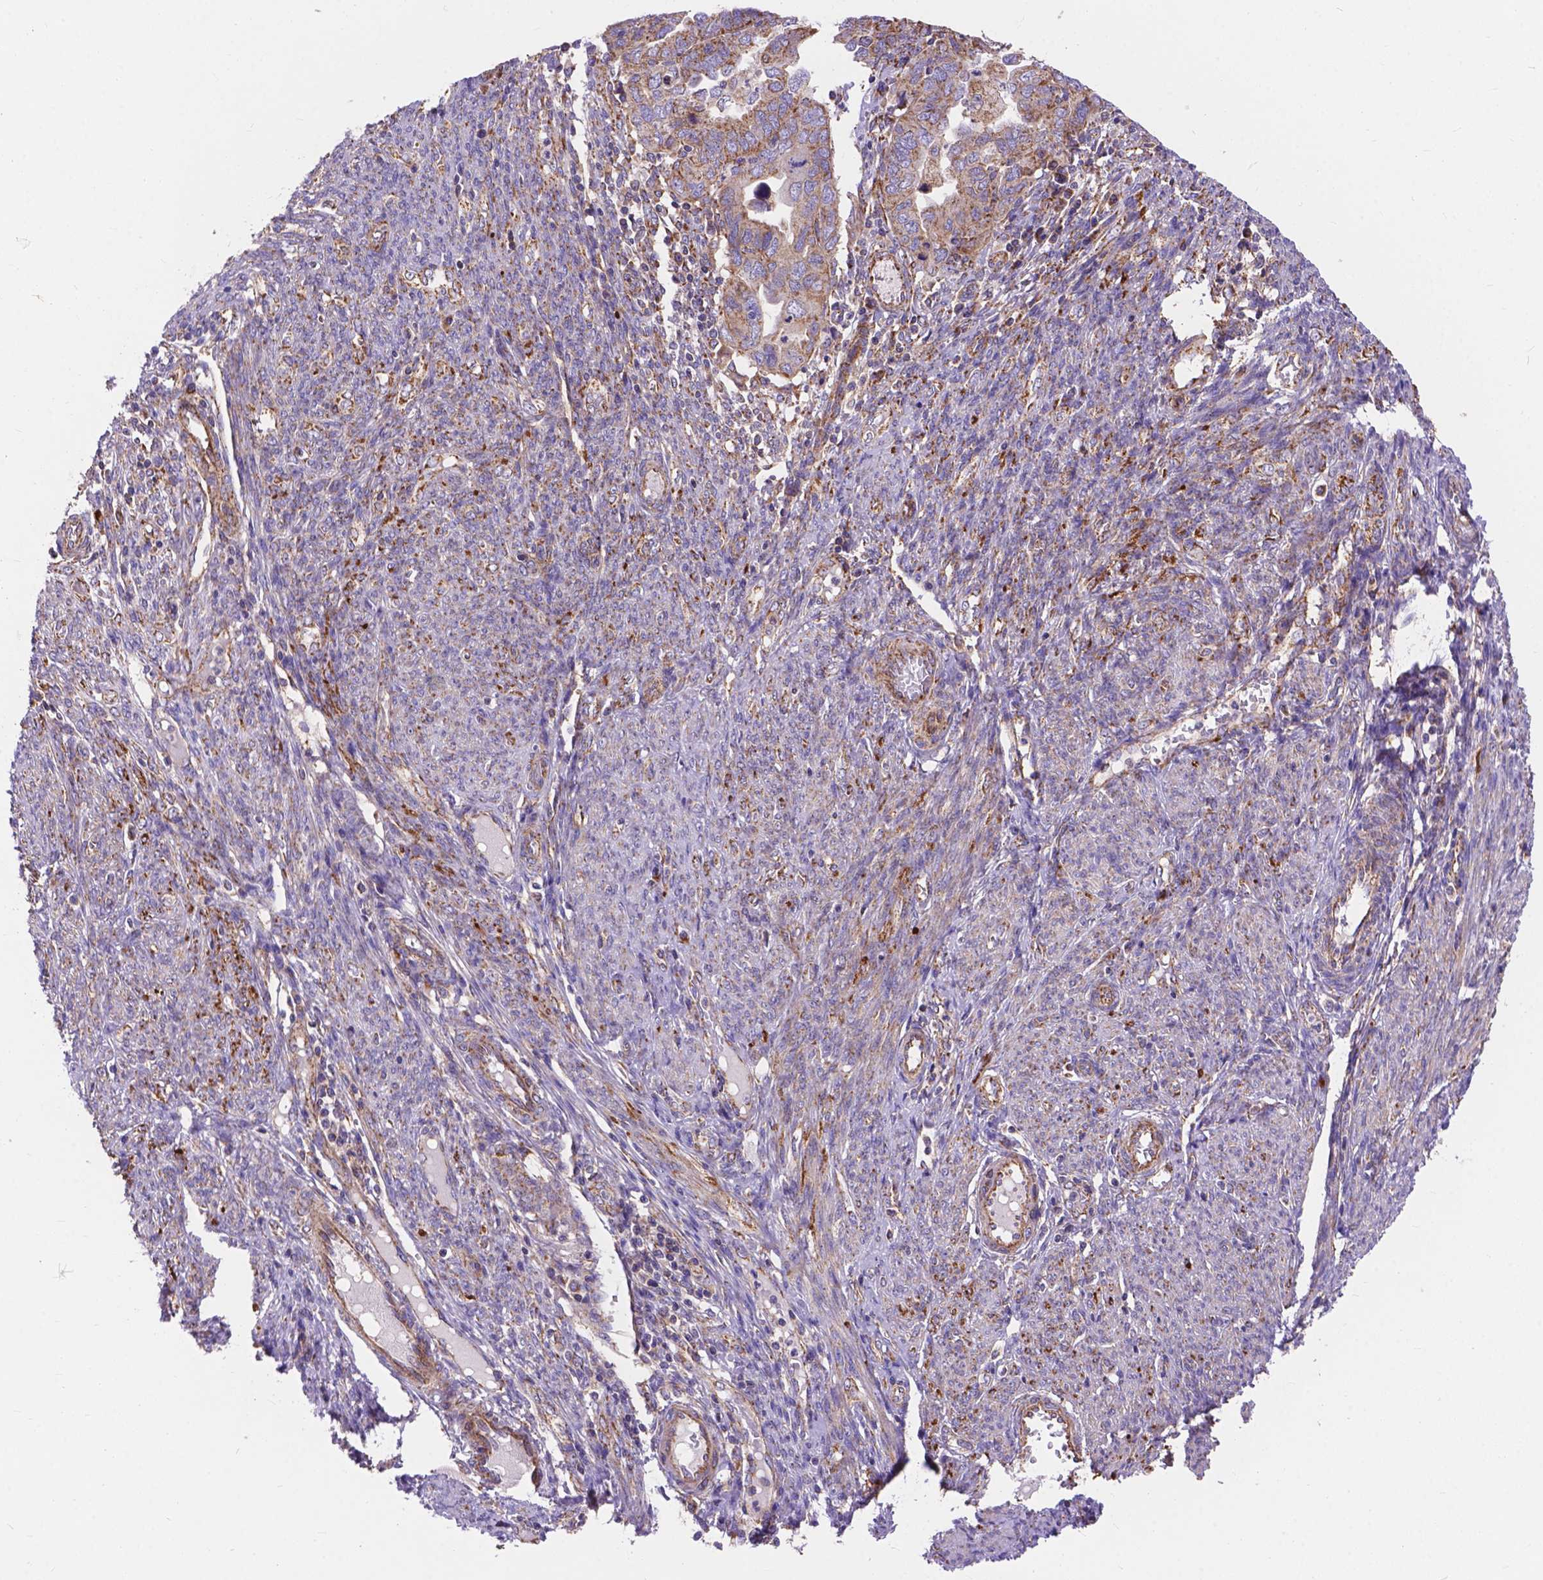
{"staining": {"intensity": "moderate", "quantity": ">75%", "location": "cytoplasmic/membranous"}, "tissue": "endometrial cancer", "cell_type": "Tumor cells", "image_type": "cancer", "snomed": [{"axis": "morphology", "description": "Adenocarcinoma, NOS"}, {"axis": "topography", "description": "Endometrium"}], "caption": "Protein staining by immunohistochemistry exhibits moderate cytoplasmic/membranous staining in approximately >75% of tumor cells in endometrial cancer (adenocarcinoma).", "gene": "AK3", "patient": {"sex": "female", "age": 79}}